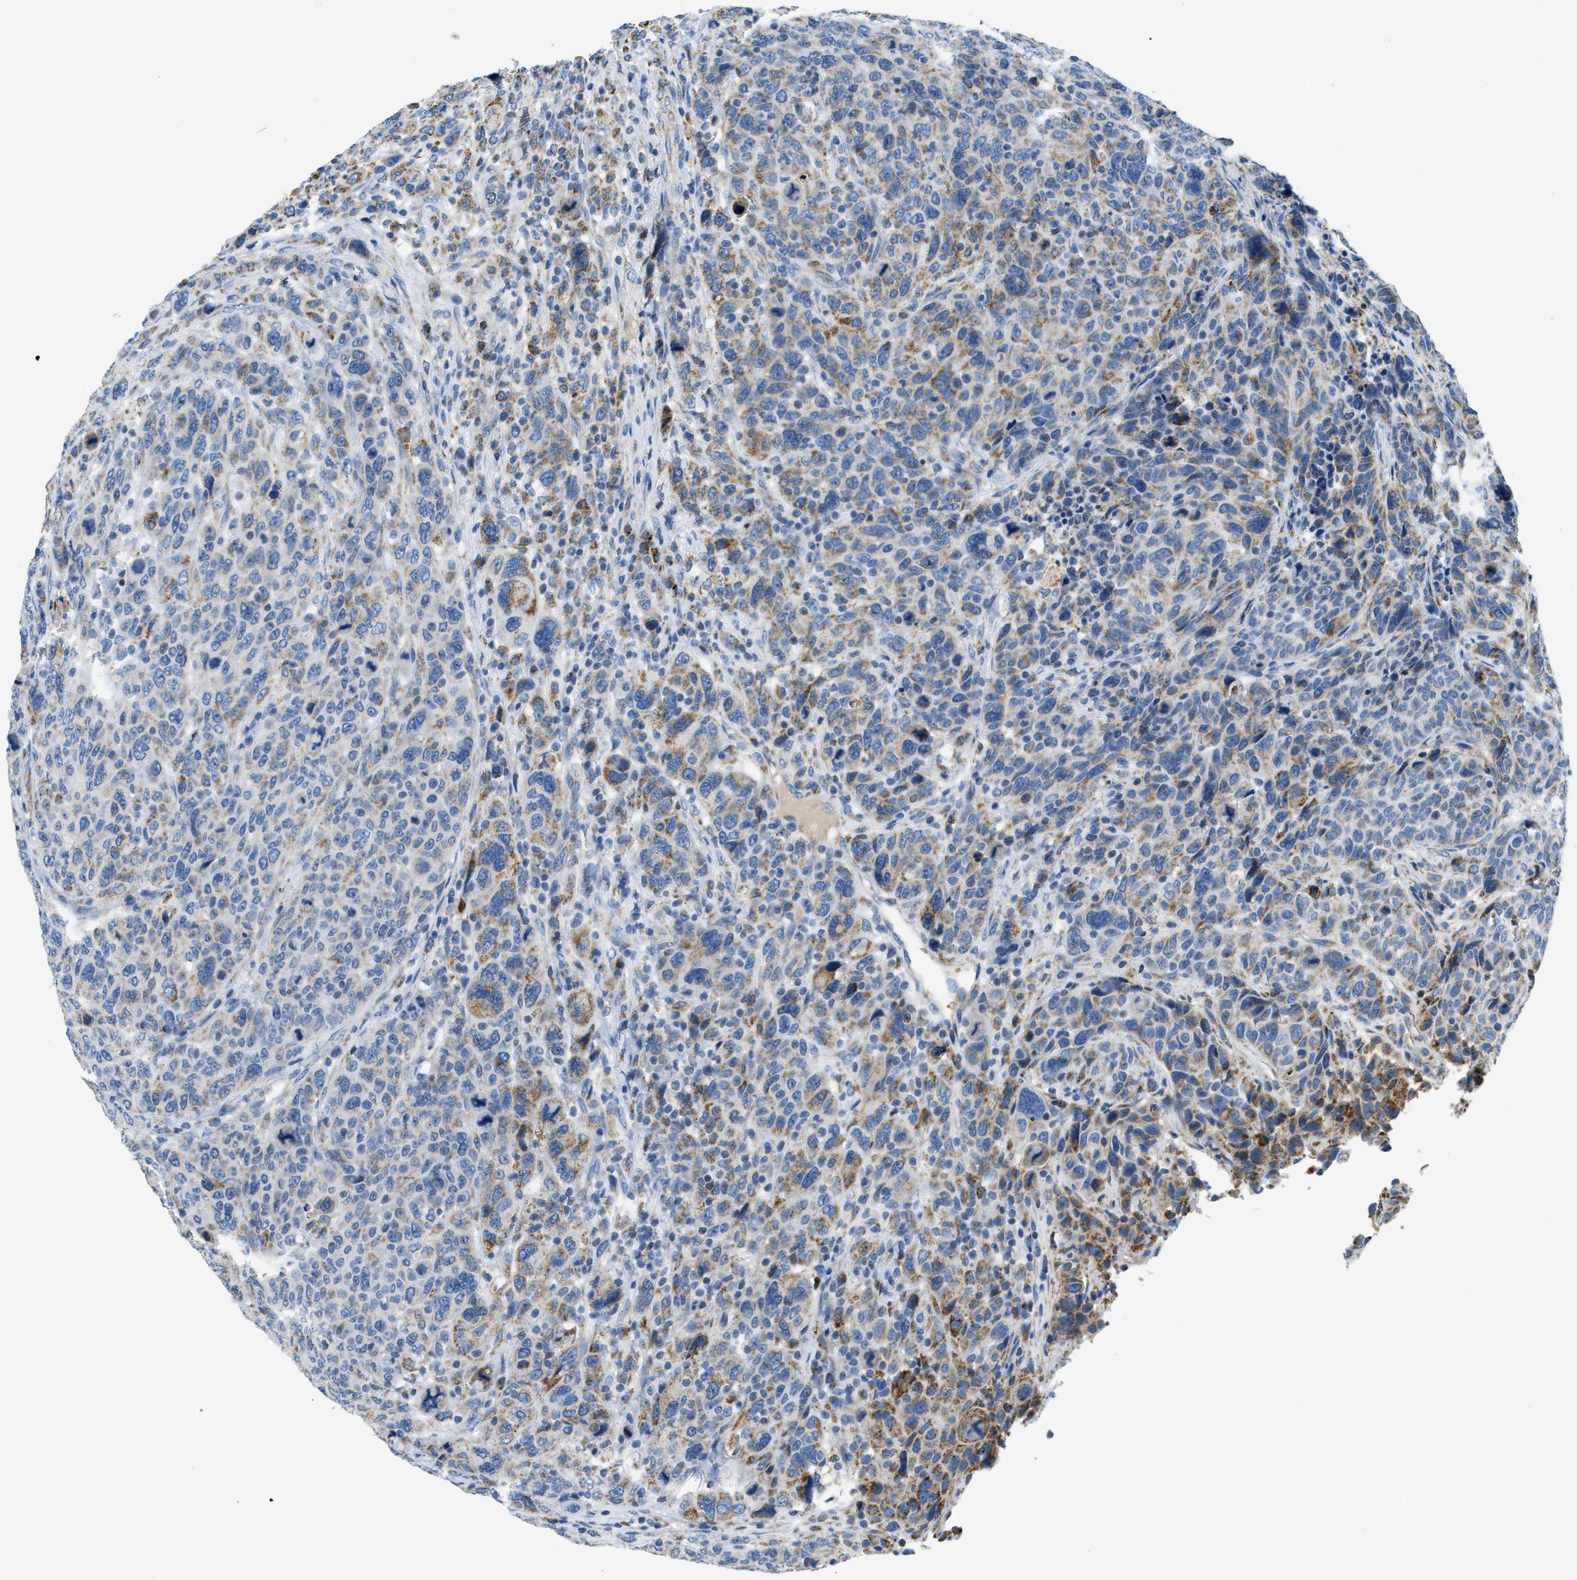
{"staining": {"intensity": "moderate", "quantity": "25%-75%", "location": "cytoplasmic/membranous"}, "tissue": "breast cancer", "cell_type": "Tumor cells", "image_type": "cancer", "snomed": [{"axis": "morphology", "description": "Duct carcinoma"}, {"axis": "topography", "description": "Breast"}], "caption": "Human breast cancer (intraductal carcinoma) stained with a brown dye exhibits moderate cytoplasmic/membranous positive positivity in about 25%-75% of tumor cells.", "gene": "ACADVL", "patient": {"sex": "female", "age": 37}}